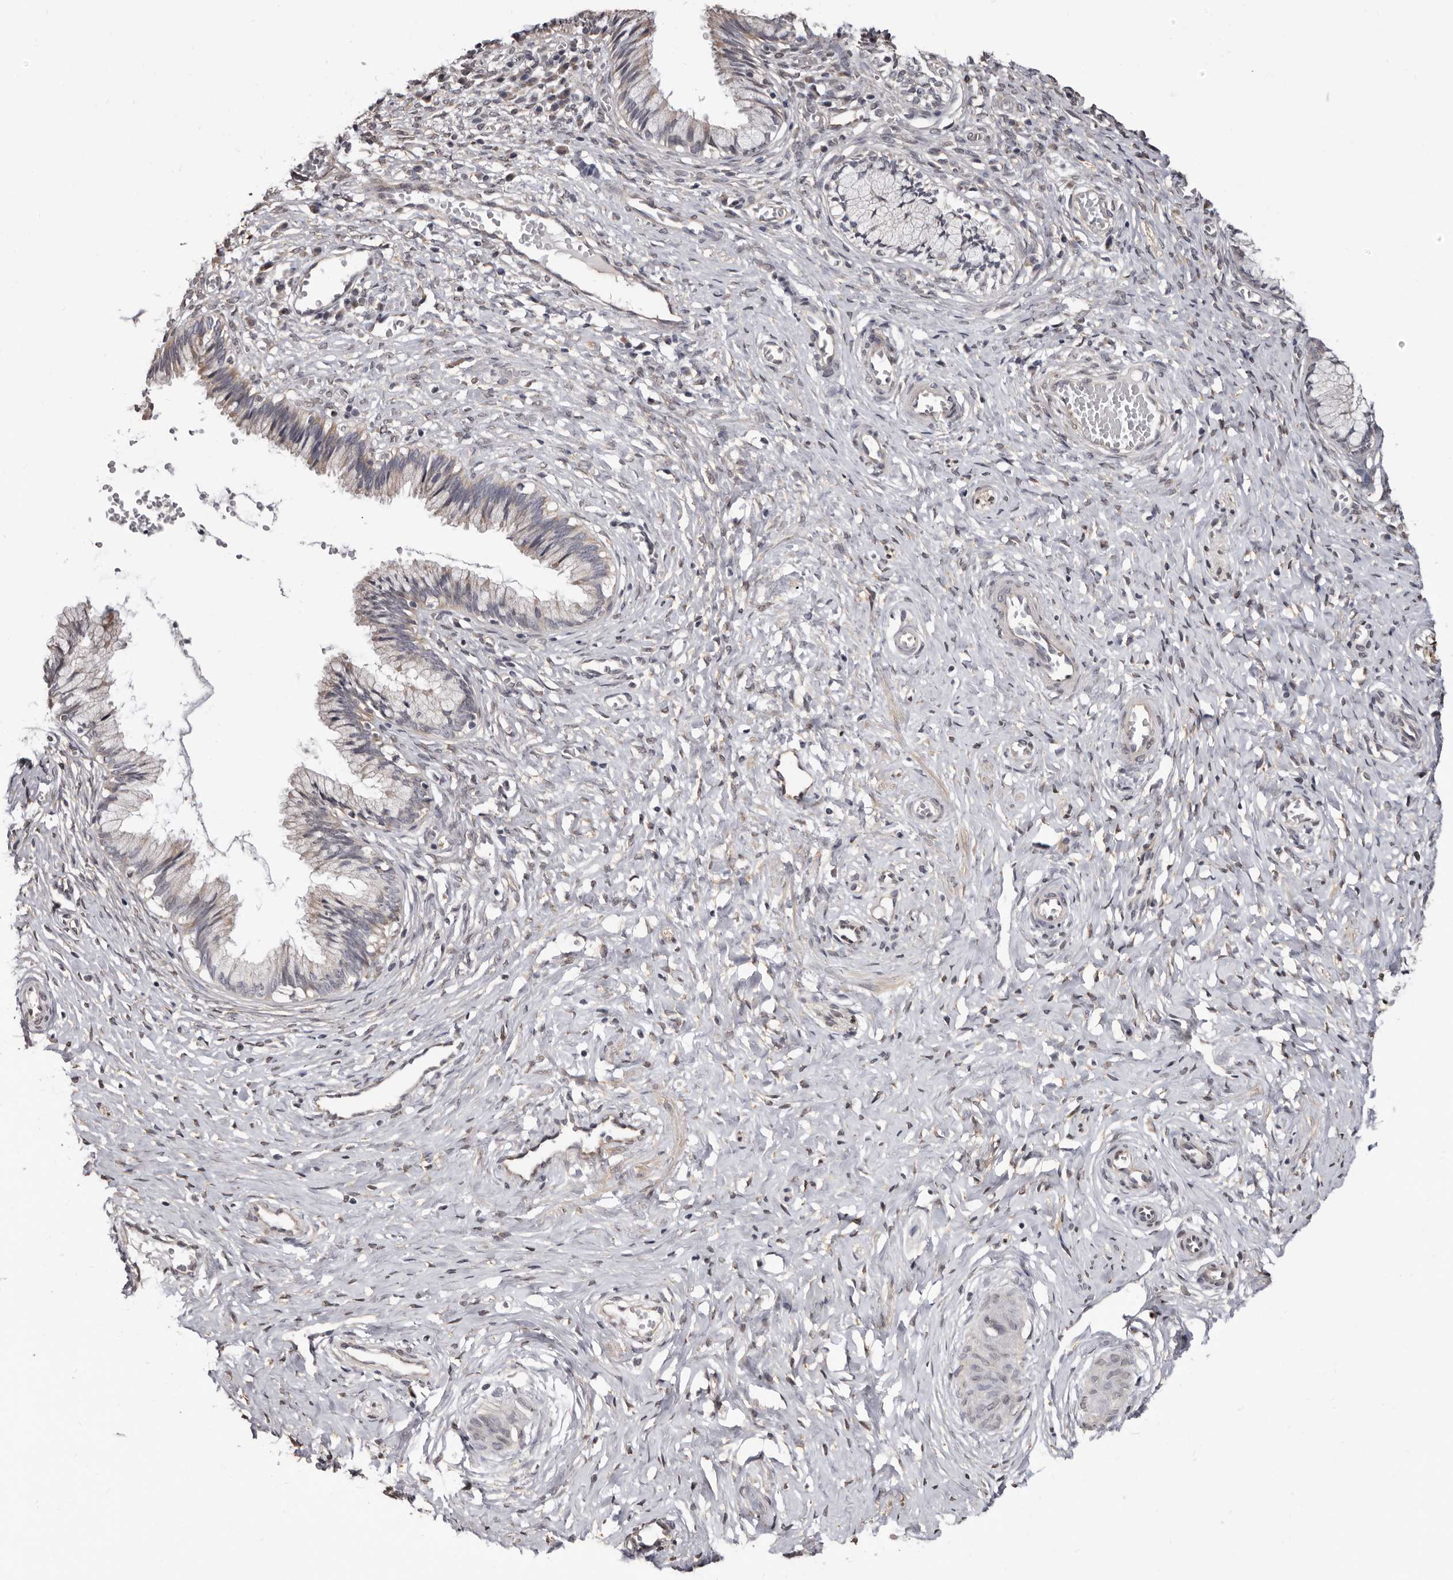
{"staining": {"intensity": "weak", "quantity": "<25%", "location": "cytoplasmic/membranous"}, "tissue": "cervix", "cell_type": "Glandular cells", "image_type": "normal", "snomed": [{"axis": "morphology", "description": "Normal tissue, NOS"}, {"axis": "topography", "description": "Cervix"}], "caption": "Glandular cells show no significant protein expression in unremarkable cervix. (DAB (3,3'-diaminobenzidine) IHC with hematoxylin counter stain).", "gene": "KHDRBS2", "patient": {"sex": "female", "age": 27}}